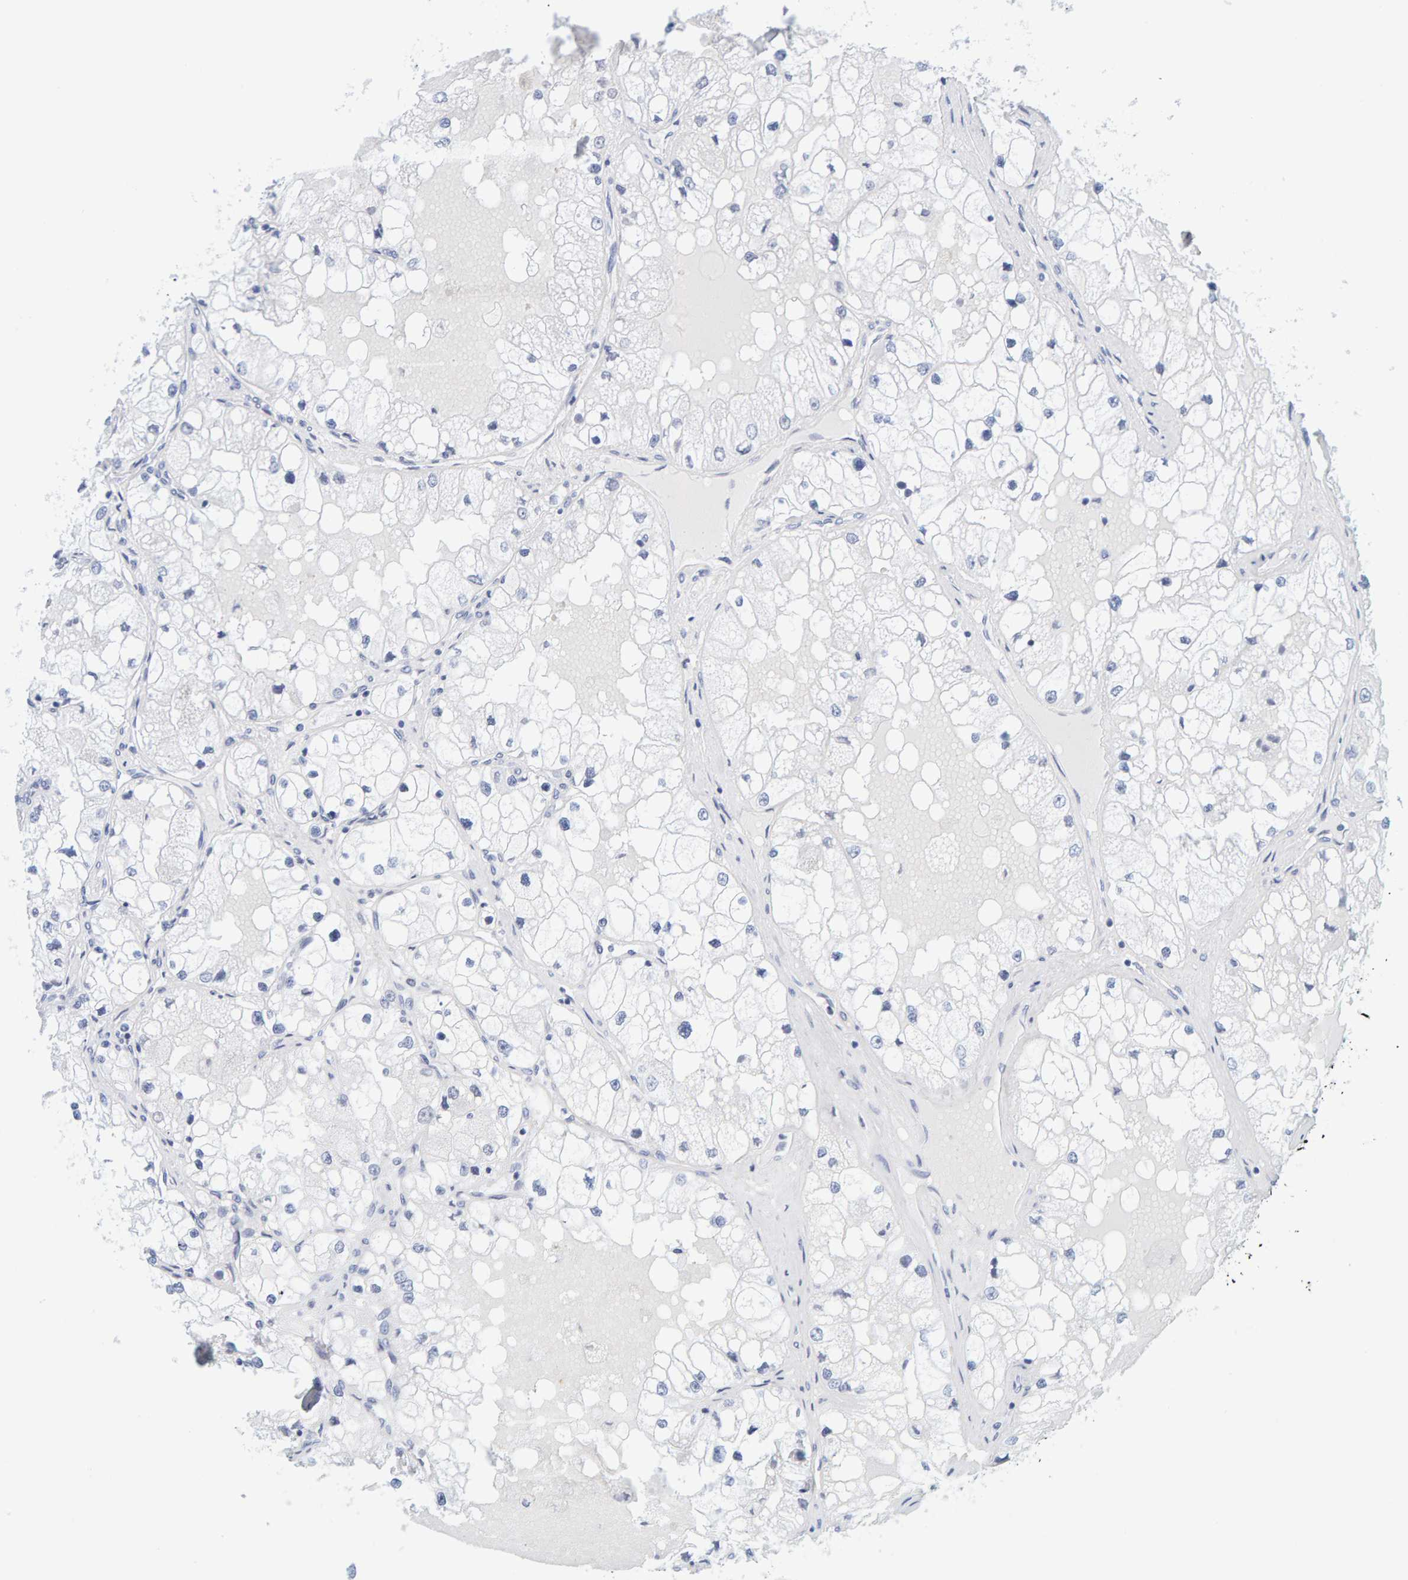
{"staining": {"intensity": "negative", "quantity": "none", "location": "none"}, "tissue": "renal cancer", "cell_type": "Tumor cells", "image_type": "cancer", "snomed": [{"axis": "morphology", "description": "Adenocarcinoma, NOS"}, {"axis": "topography", "description": "Kidney"}], "caption": "Immunohistochemical staining of renal adenocarcinoma exhibits no significant positivity in tumor cells.", "gene": "SFTPC", "patient": {"sex": "male", "age": 68}}